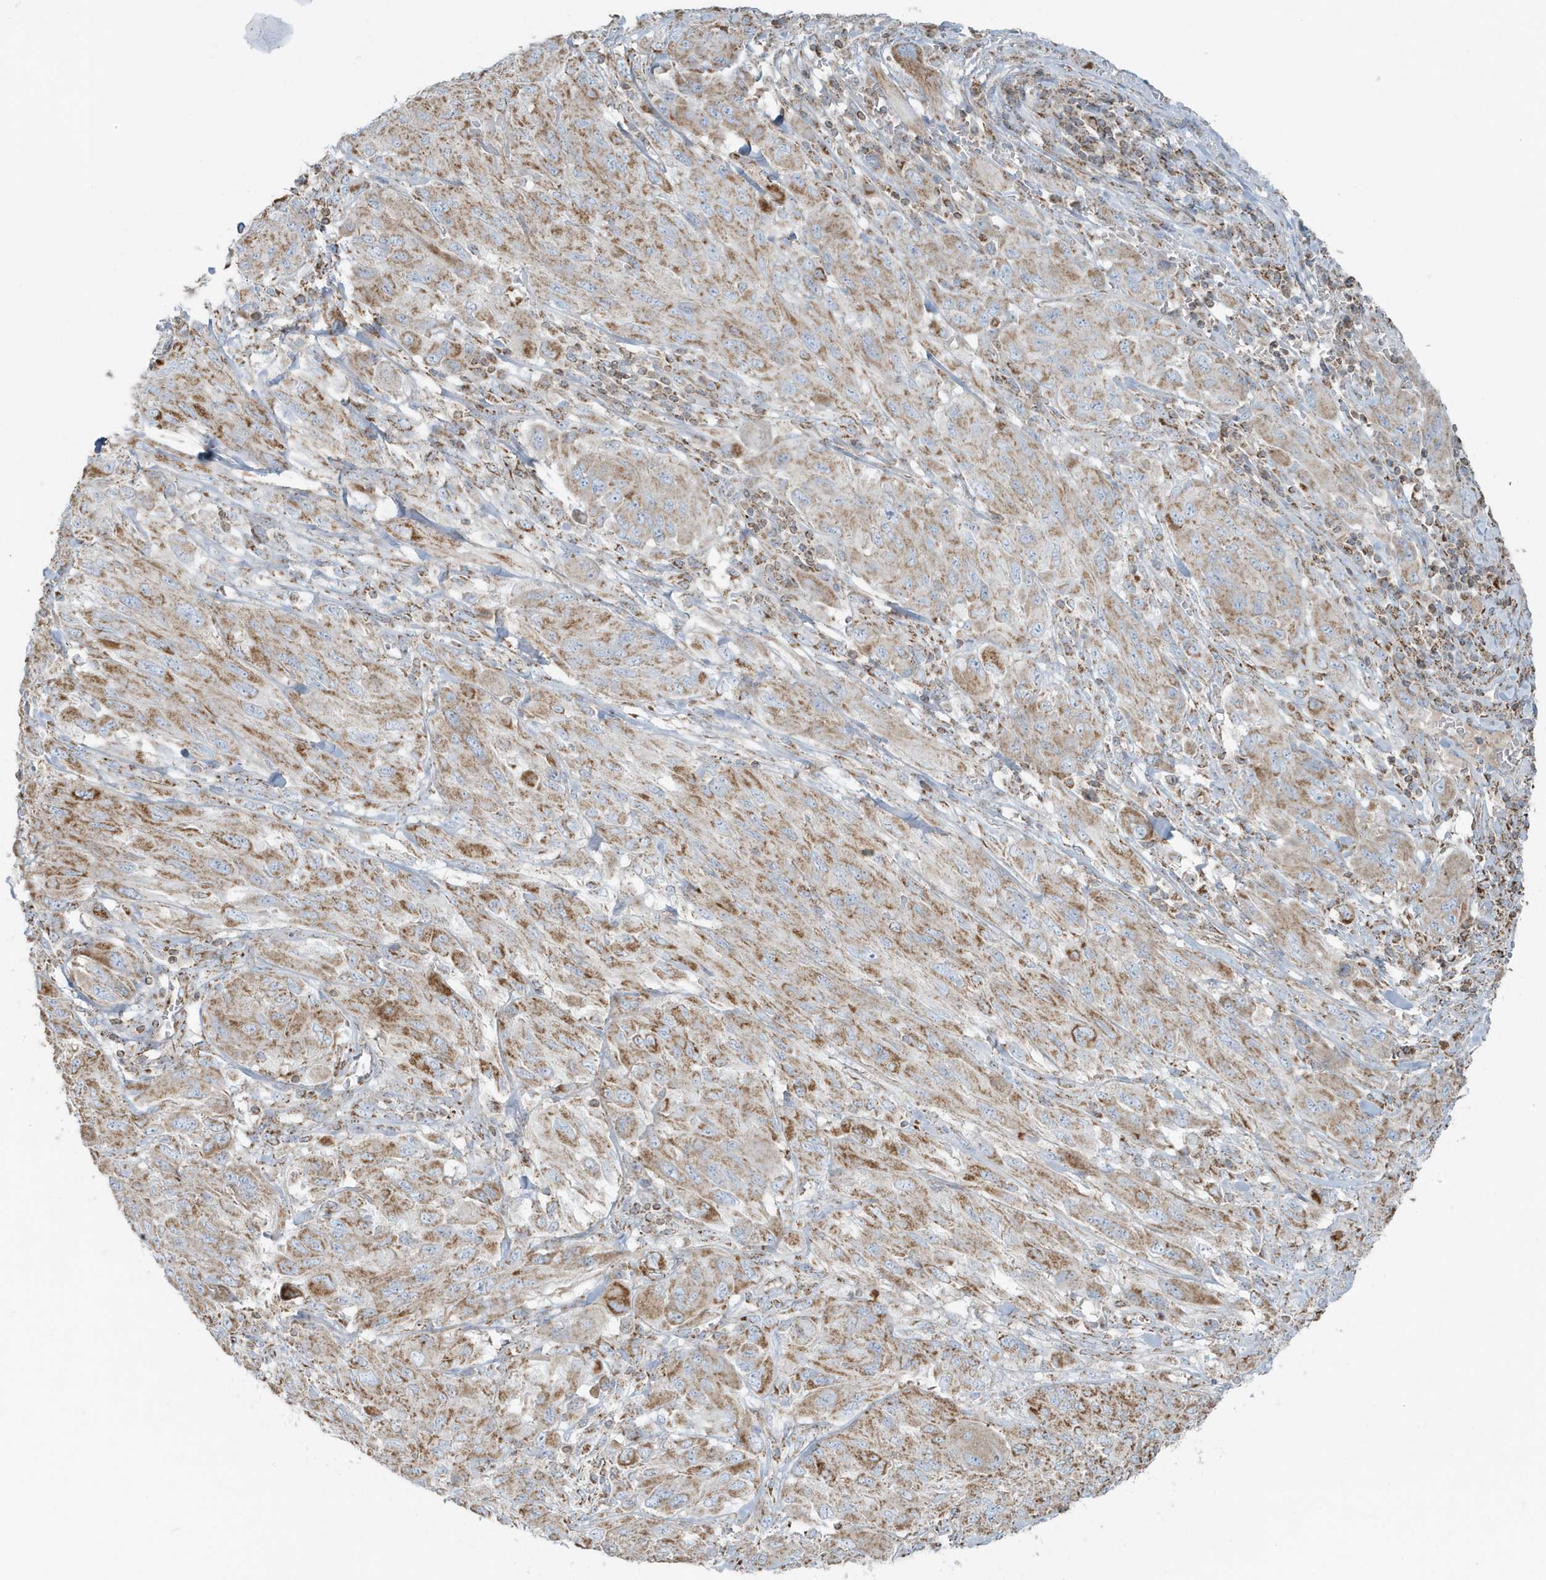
{"staining": {"intensity": "moderate", "quantity": ">75%", "location": "cytoplasmic/membranous"}, "tissue": "melanoma", "cell_type": "Tumor cells", "image_type": "cancer", "snomed": [{"axis": "morphology", "description": "Malignant melanoma, NOS"}, {"axis": "topography", "description": "Skin"}], "caption": "Approximately >75% of tumor cells in malignant melanoma exhibit moderate cytoplasmic/membranous protein positivity as visualized by brown immunohistochemical staining.", "gene": "RAB11FIP3", "patient": {"sex": "female", "age": 91}}